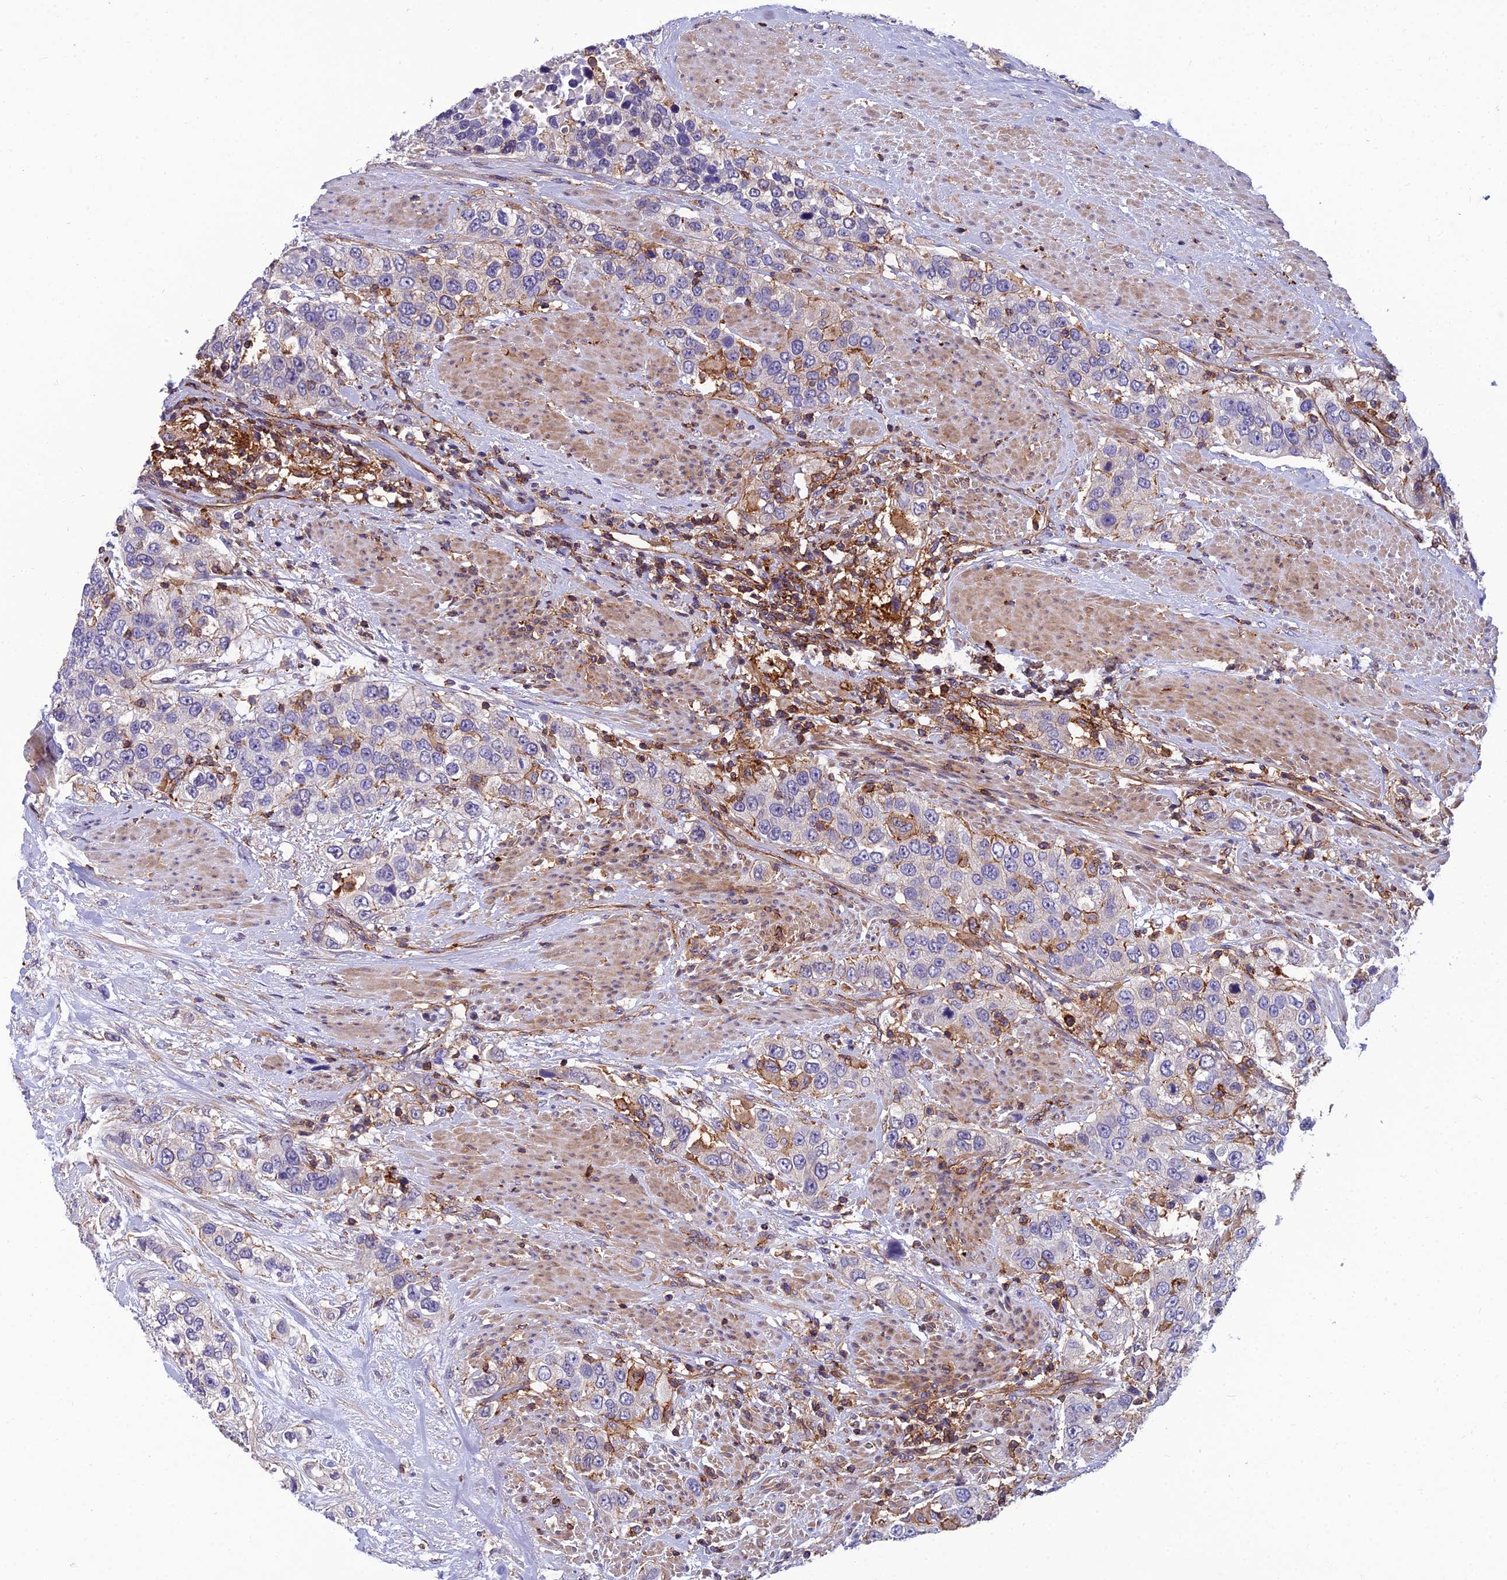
{"staining": {"intensity": "moderate", "quantity": "<25%", "location": "cytoplasmic/membranous"}, "tissue": "urothelial cancer", "cell_type": "Tumor cells", "image_type": "cancer", "snomed": [{"axis": "morphology", "description": "Urothelial carcinoma, High grade"}, {"axis": "topography", "description": "Urinary bladder"}], "caption": "A brown stain shows moderate cytoplasmic/membranous staining of a protein in urothelial cancer tumor cells.", "gene": "PPP1R18", "patient": {"sex": "female", "age": 80}}